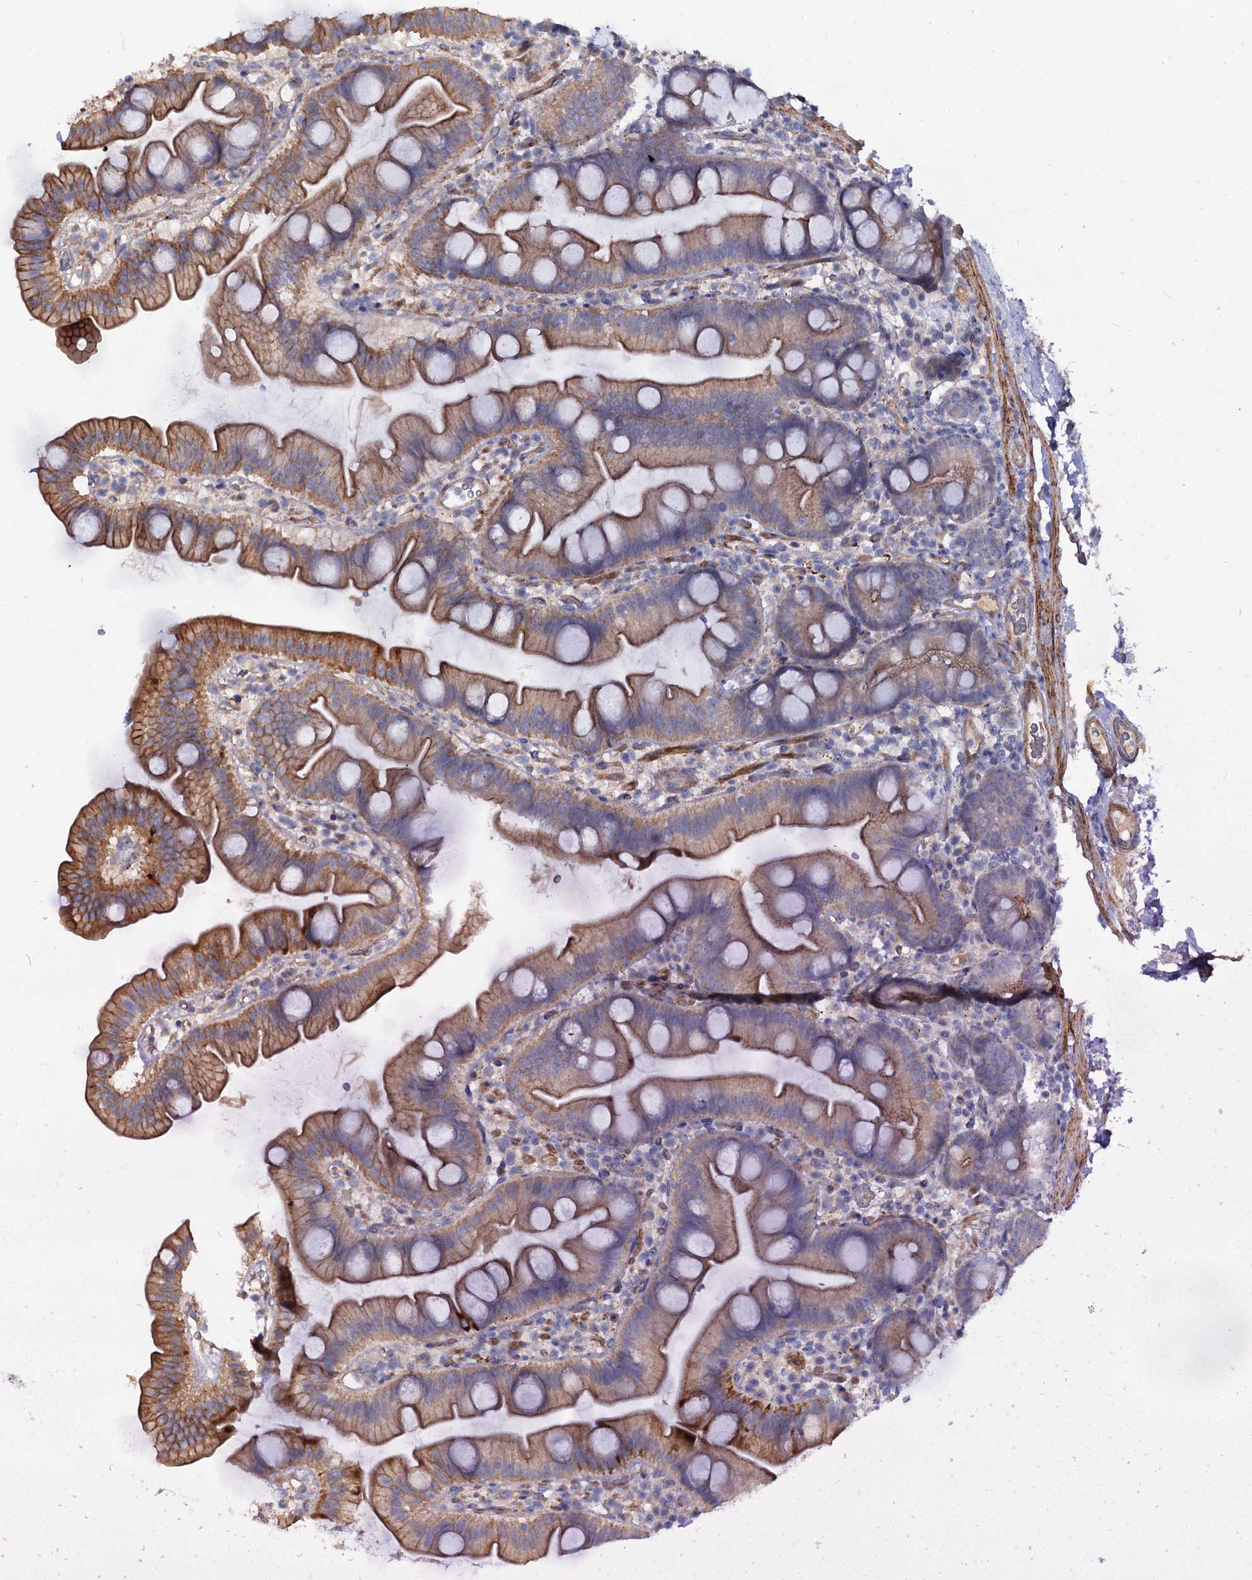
{"staining": {"intensity": "moderate", "quantity": ">75%", "location": "cytoplasmic/membranous"}, "tissue": "small intestine", "cell_type": "Glandular cells", "image_type": "normal", "snomed": [{"axis": "morphology", "description": "Normal tissue, NOS"}, {"axis": "topography", "description": "Small intestine"}], "caption": "Immunohistochemistry (IHC) image of benign small intestine: human small intestine stained using immunohistochemistry shows medium levels of moderate protein expression localized specifically in the cytoplasmic/membranous of glandular cells, appearing as a cytoplasmic/membranous brown color.", "gene": "NUDCD2", "patient": {"sex": "female", "age": 68}}